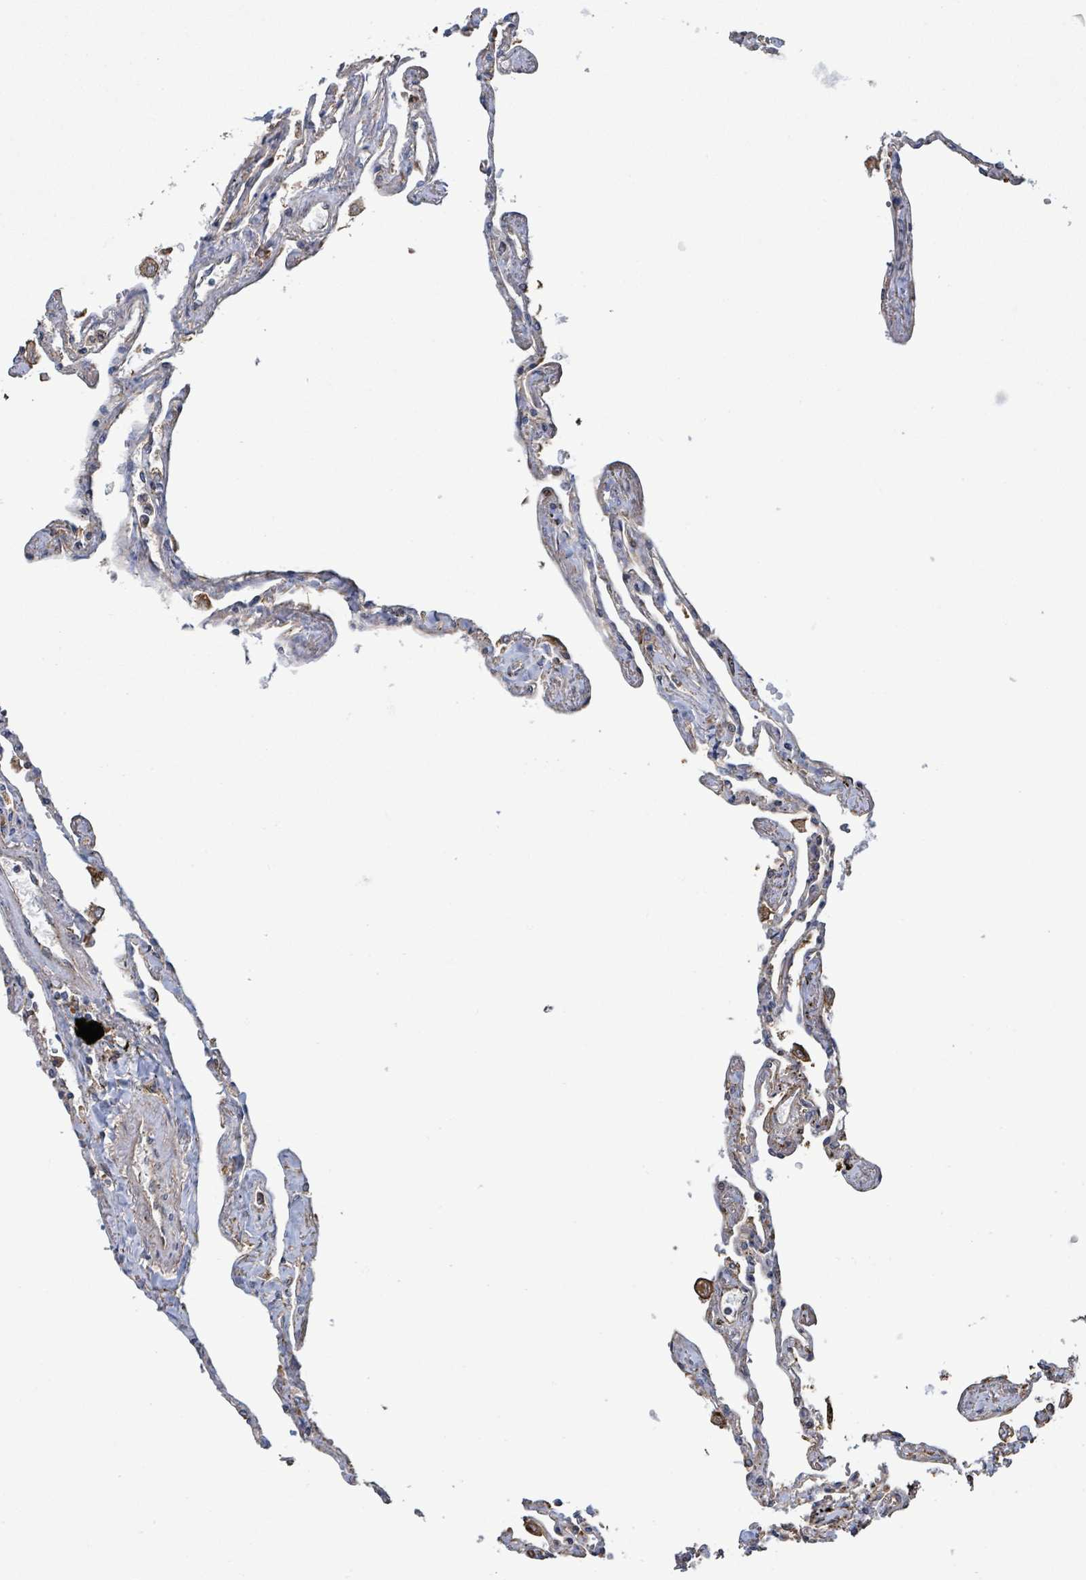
{"staining": {"intensity": "moderate", "quantity": "<25%", "location": "cytoplasmic/membranous"}, "tissue": "lung", "cell_type": "Alveolar cells", "image_type": "normal", "snomed": [{"axis": "morphology", "description": "Normal tissue, NOS"}, {"axis": "topography", "description": "Lung"}], "caption": "IHC photomicrograph of benign lung: lung stained using immunohistochemistry (IHC) reveals low levels of moderate protein expression localized specifically in the cytoplasmic/membranous of alveolar cells, appearing as a cytoplasmic/membranous brown color.", "gene": "ARPIN", "patient": {"sex": "female", "age": 67}}